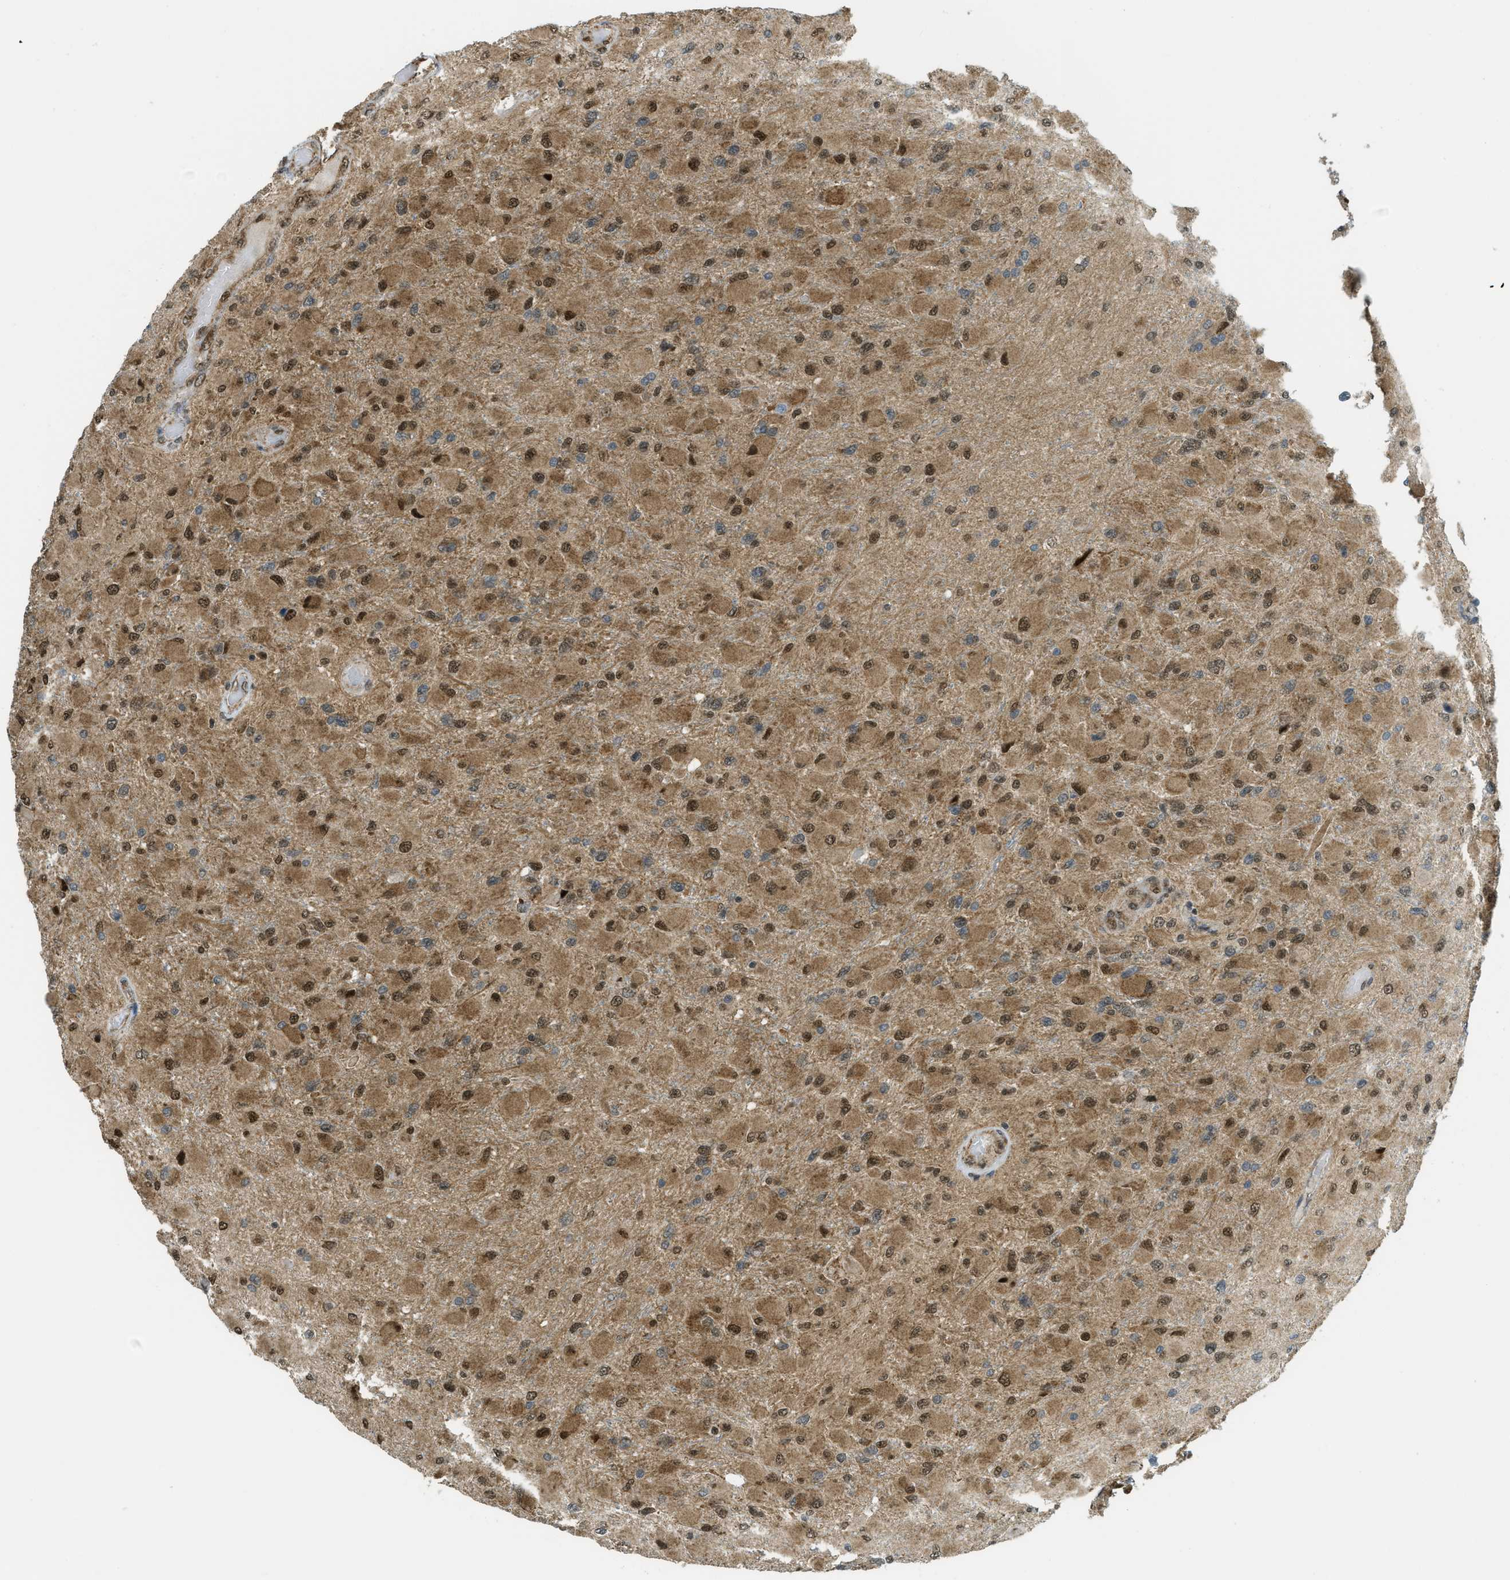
{"staining": {"intensity": "moderate", "quantity": "25%-75%", "location": "cytoplasmic/membranous,nuclear"}, "tissue": "glioma", "cell_type": "Tumor cells", "image_type": "cancer", "snomed": [{"axis": "morphology", "description": "Glioma, malignant, High grade"}, {"axis": "topography", "description": "Cerebral cortex"}], "caption": "Human high-grade glioma (malignant) stained for a protein (brown) displays moderate cytoplasmic/membranous and nuclear positive staining in approximately 25%-75% of tumor cells.", "gene": "TNPO1", "patient": {"sex": "female", "age": 36}}